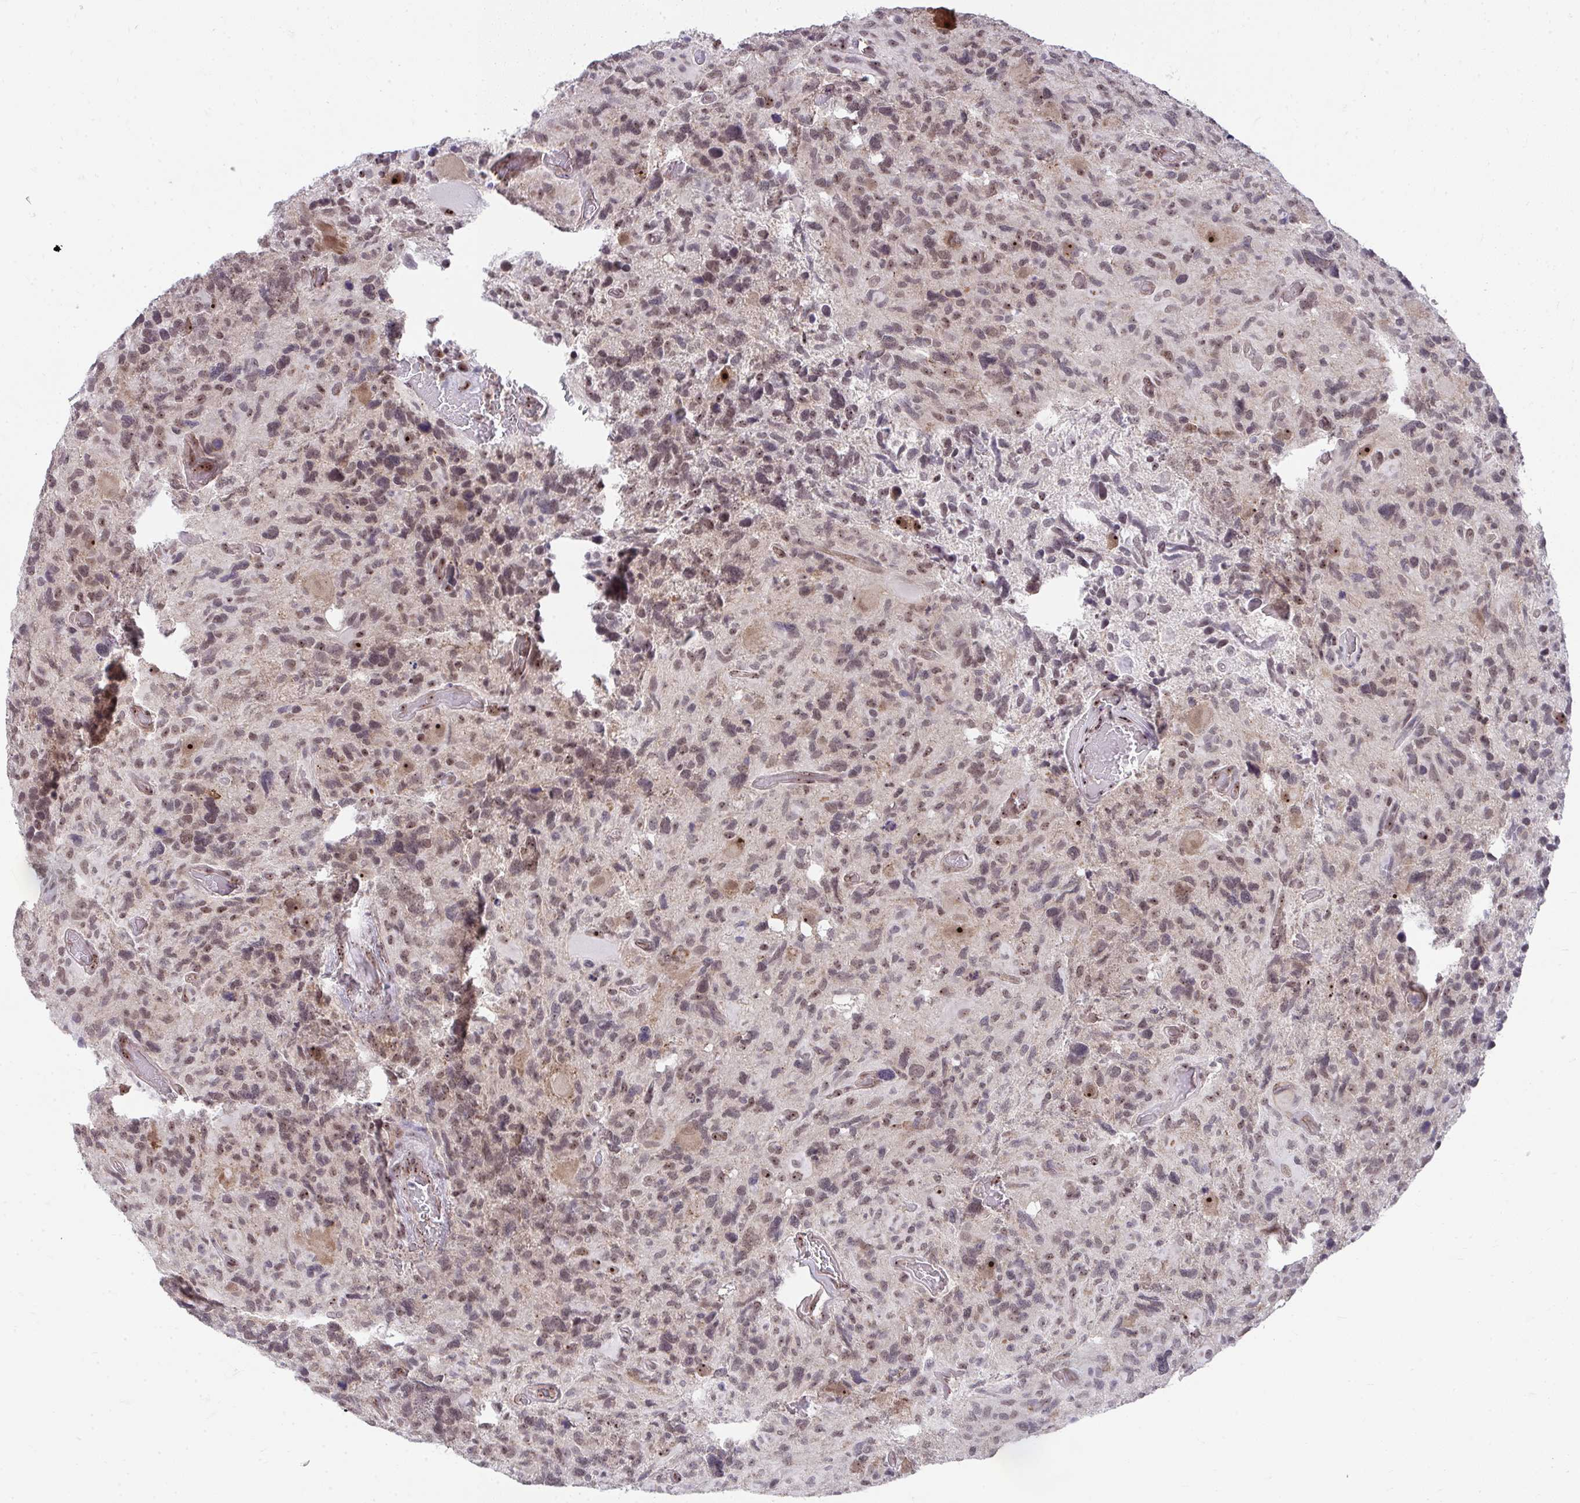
{"staining": {"intensity": "weak", "quantity": "25%-75%", "location": "nuclear"}, "tissue": "glioma", "cell_type": "Tumor cells", "image_type": "cancer", "snomed": [{"axis": "morphology", "description": "Glioma, malignant, High grade"}, {"axis": "topography", "description": "Brain"}], "caption": "This is an image of IHC staining of high-grade glioma (malignant), which shows weak staining in the nuclear of tumor cells.", "gene": "HIRA", "patient": {"sex": "male", "age": 49}}